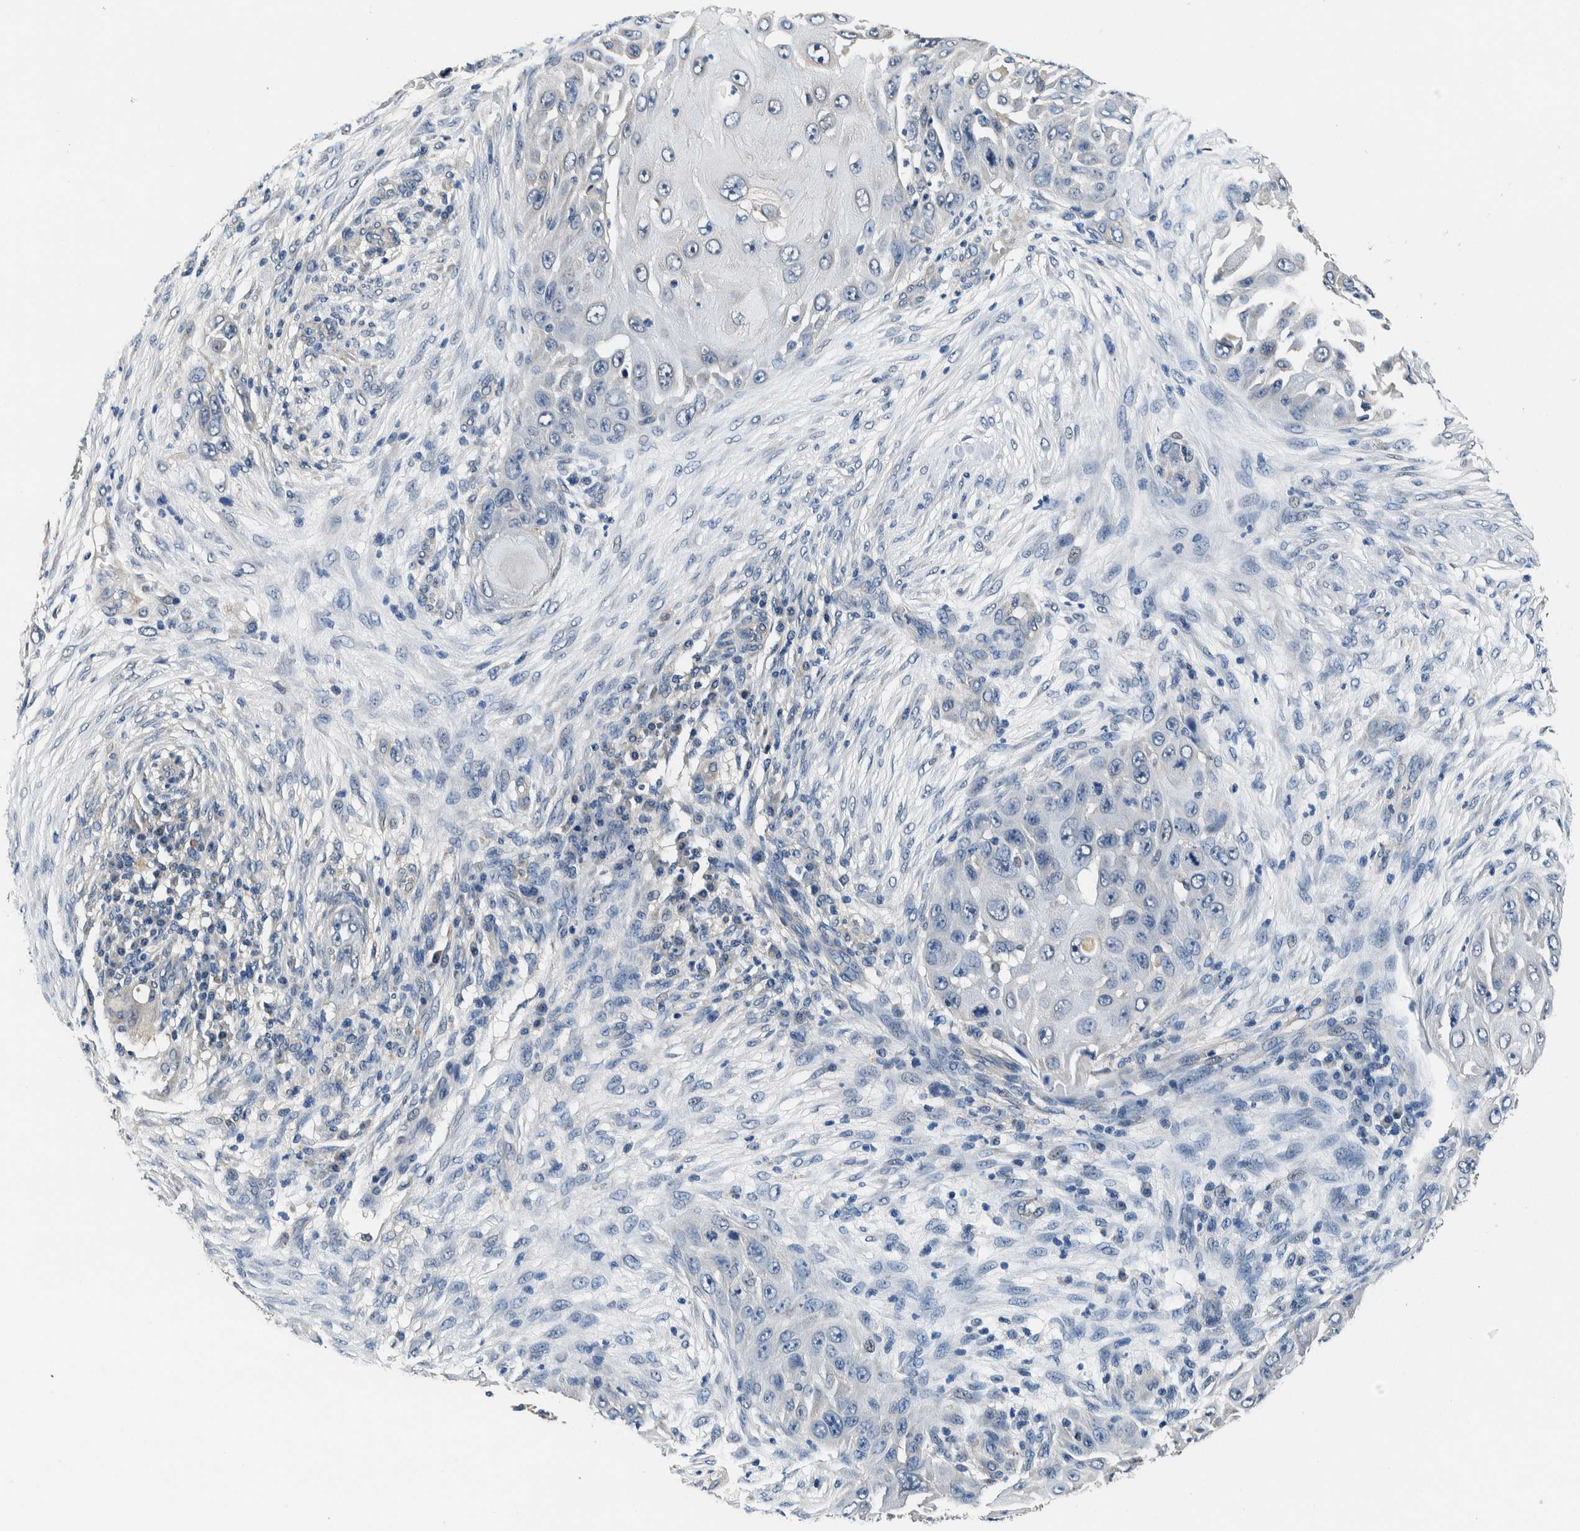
{"staining": {"intensity": "negative", "quantity": "none", "location": "none"}, "tissue": "skin cancer", "cell_type": "Tumor cells", "image_type": "cancer", "snomed": [{"axis": "morphology", "description": "Squamous cell carcinoma, NOS"}, {"axis": "topography", "description": "Skin"}], "caption": "The micrograph displays no significant positivity in tumor cells of skin squamous cell carcinoma. (DAB immunohistochemistry with hematoxylin counter stain).", "gene": "NIBAN2", "patient": {"sex": "female", "age": 44}}